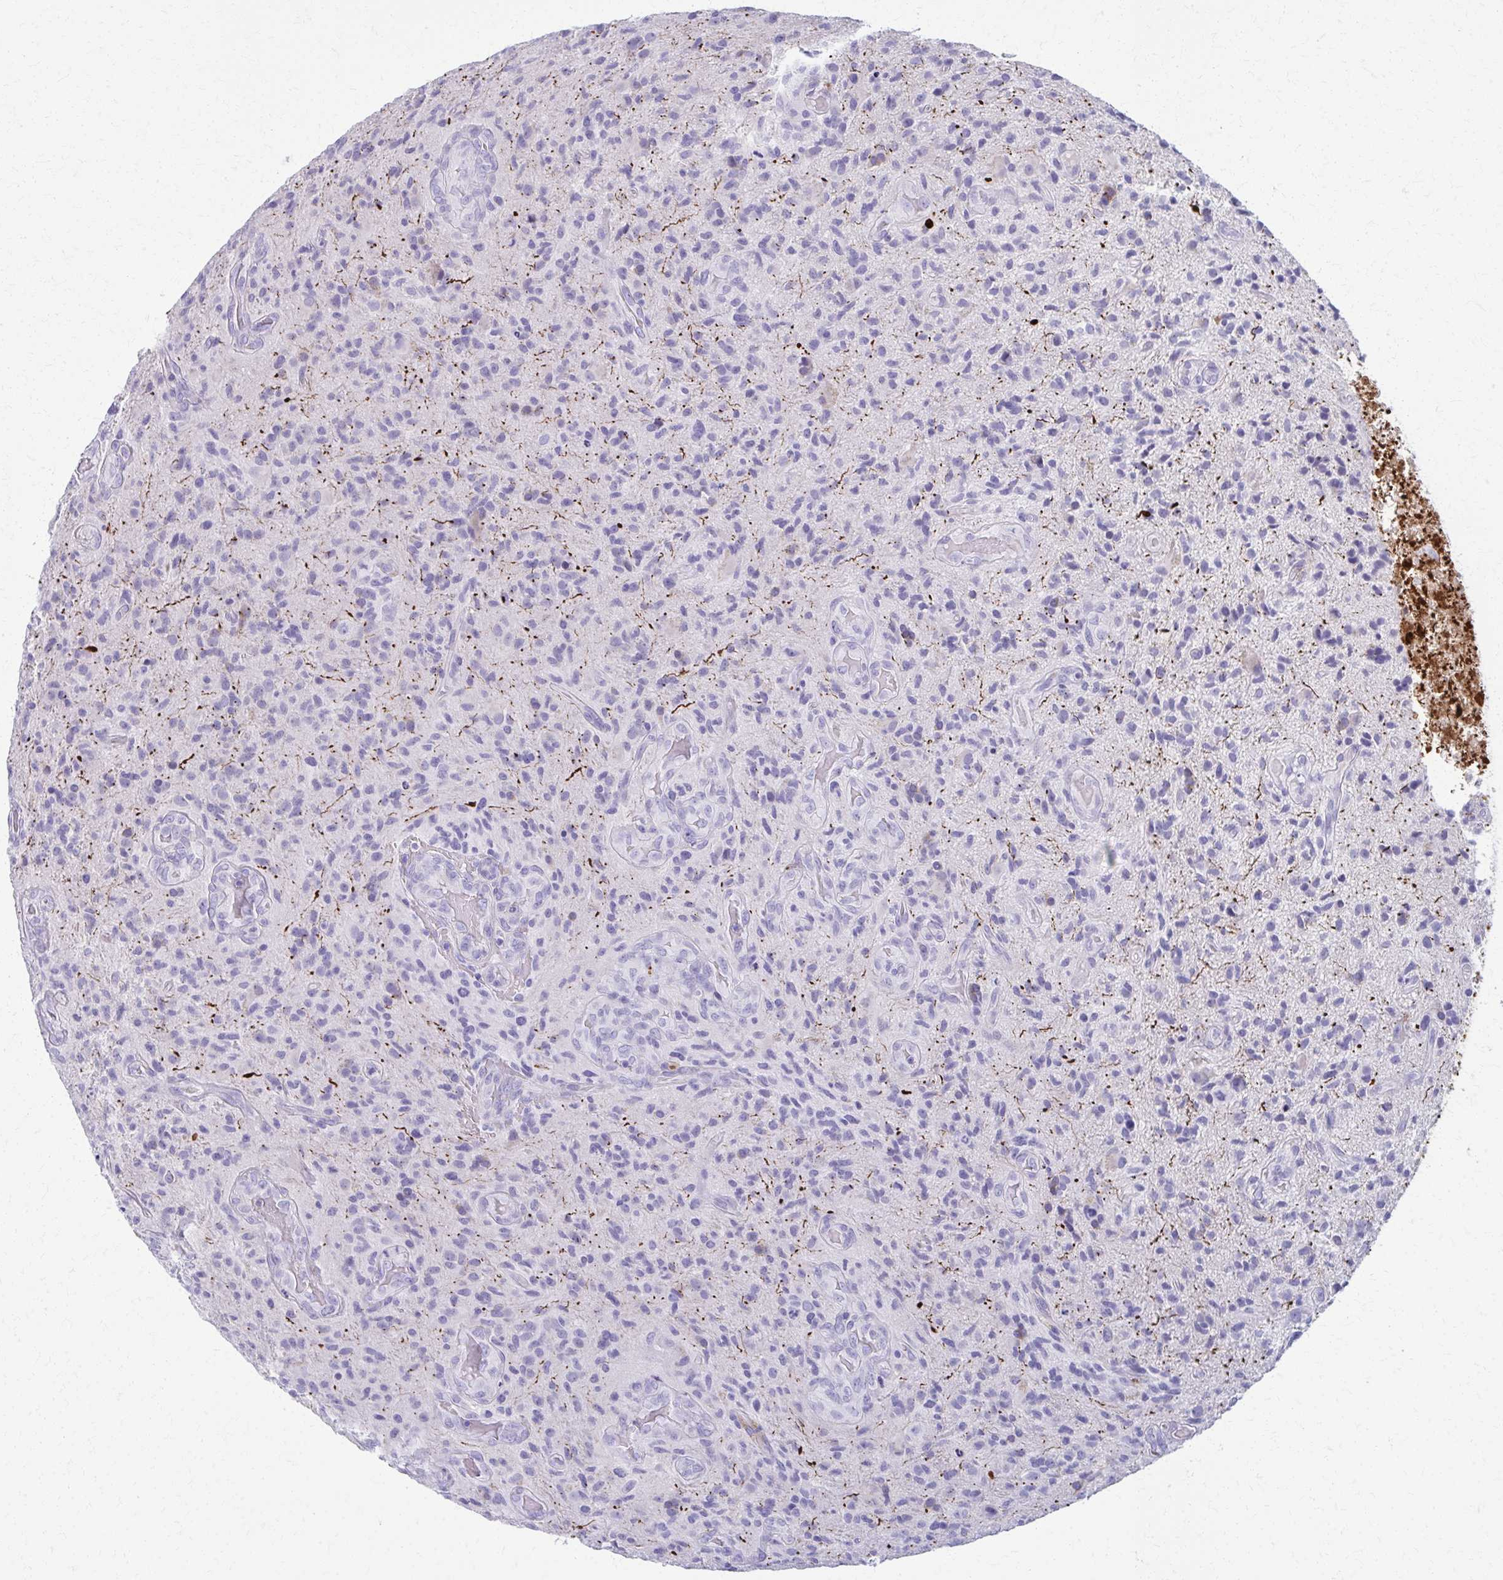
{"staining": {"intensity": "negative", "quantity": "none", "location": "none"}, "tissue": "glioma", "cell_type": "Tumor cells", "image_type": "cancer", "snomed": [{"axis": "morphology", "description": "Glioma, malignant, High grade"}, {"axis": "topography", "description": "Brain"}], "caption": "Histopathology image shows no protein expression in tumor cells of malignant glioma (high-grade) tissue.", "gene": "OR4M1", "patient": {"sex": "male", "age": 55}}